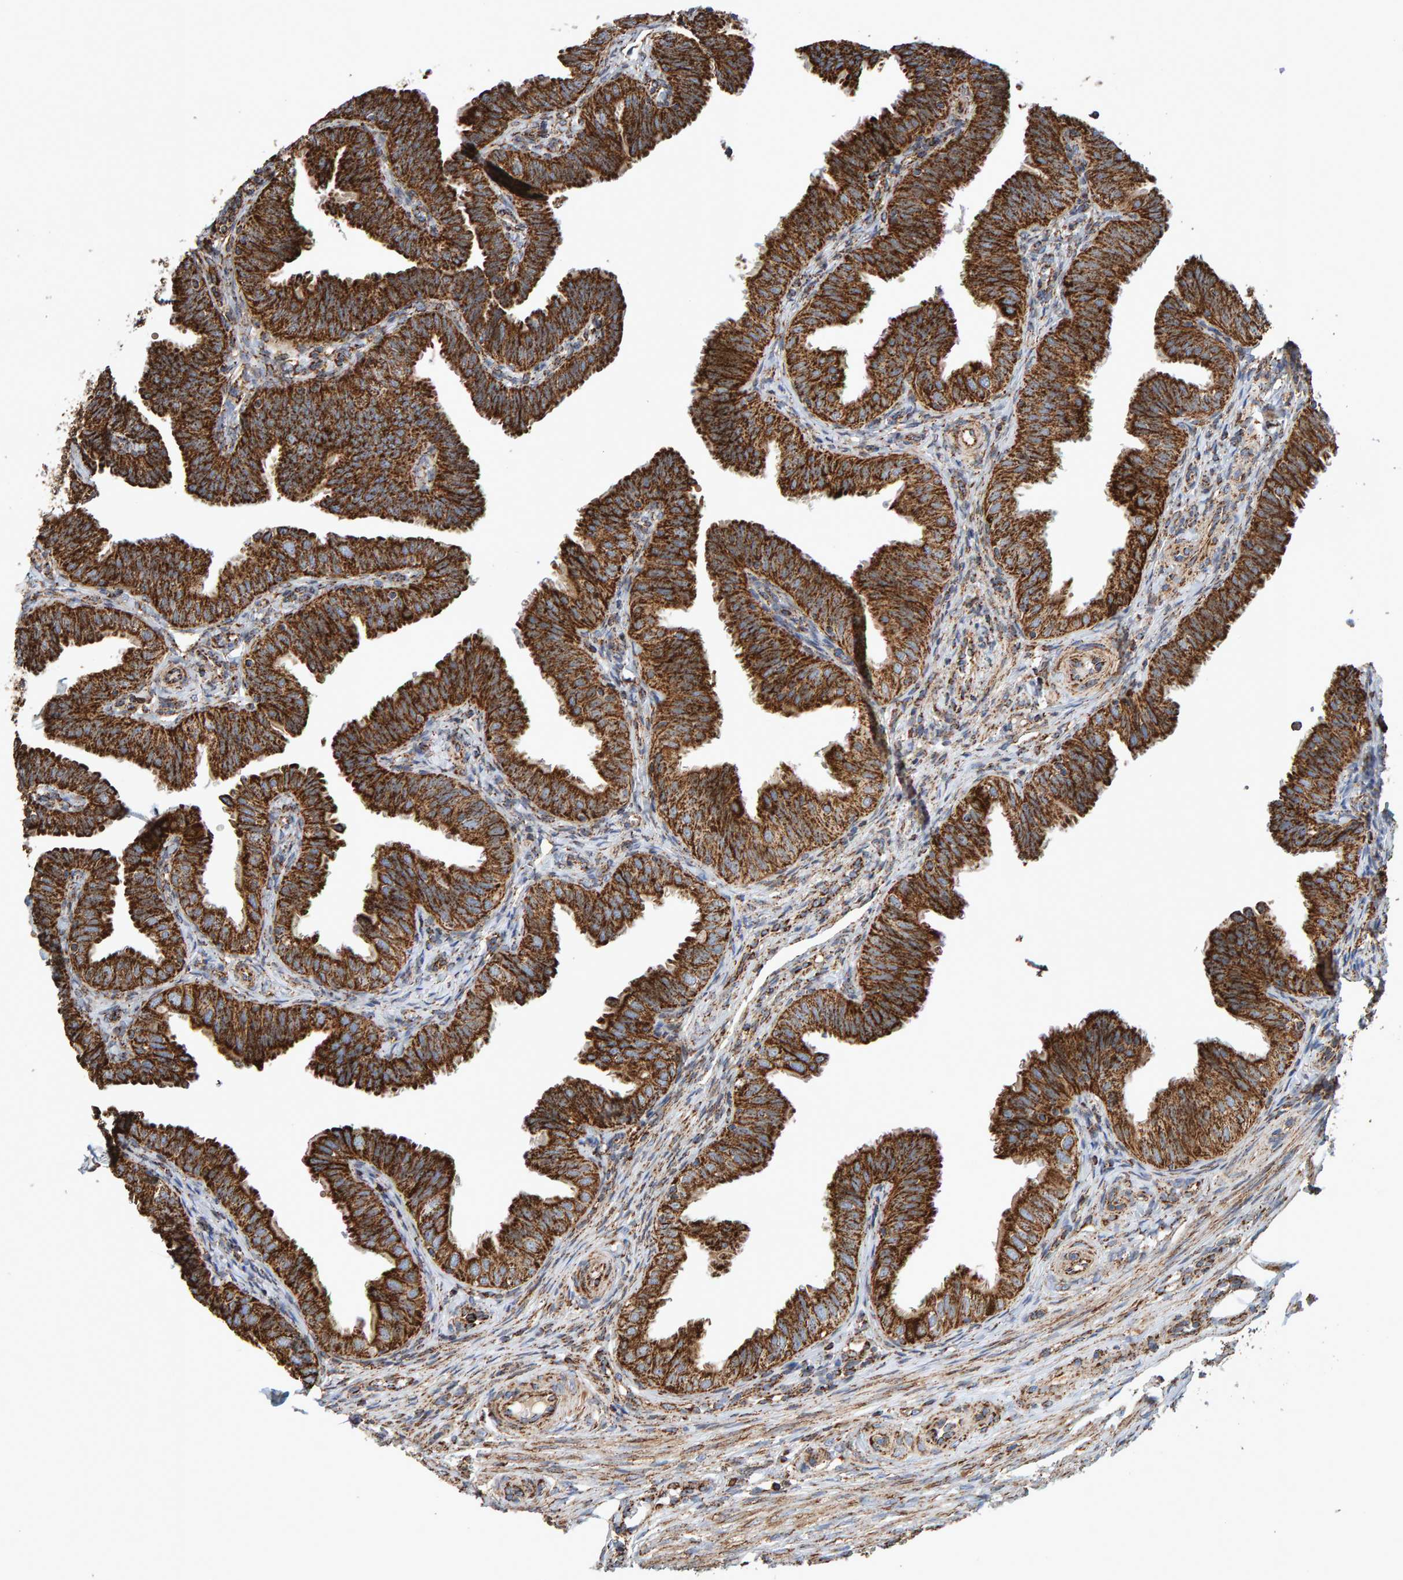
{"staining": {"intensity": "strong", "quantity": ">75%", "location": "cytoplasmic/membranous"}, "tissue": "fallopian tube", "cell_type": "Glandular cells", "image_type": "normal", "snomed": [{"axis": "morphology", "description": "Normal tissue, NOS"}, {"axis": "topography", "description": "Fallopian tube"}], "caption": "Immunohistochemistry (IHC) photomicrograph of unremarkable human fallopian tube stained for a protein (brown), which shows high levels of strong cytoplasmic/membranous positivity in about >75% of glandular cells.", "gene": "MRPL45", "patient": {"sex": "female", "age": 35}}